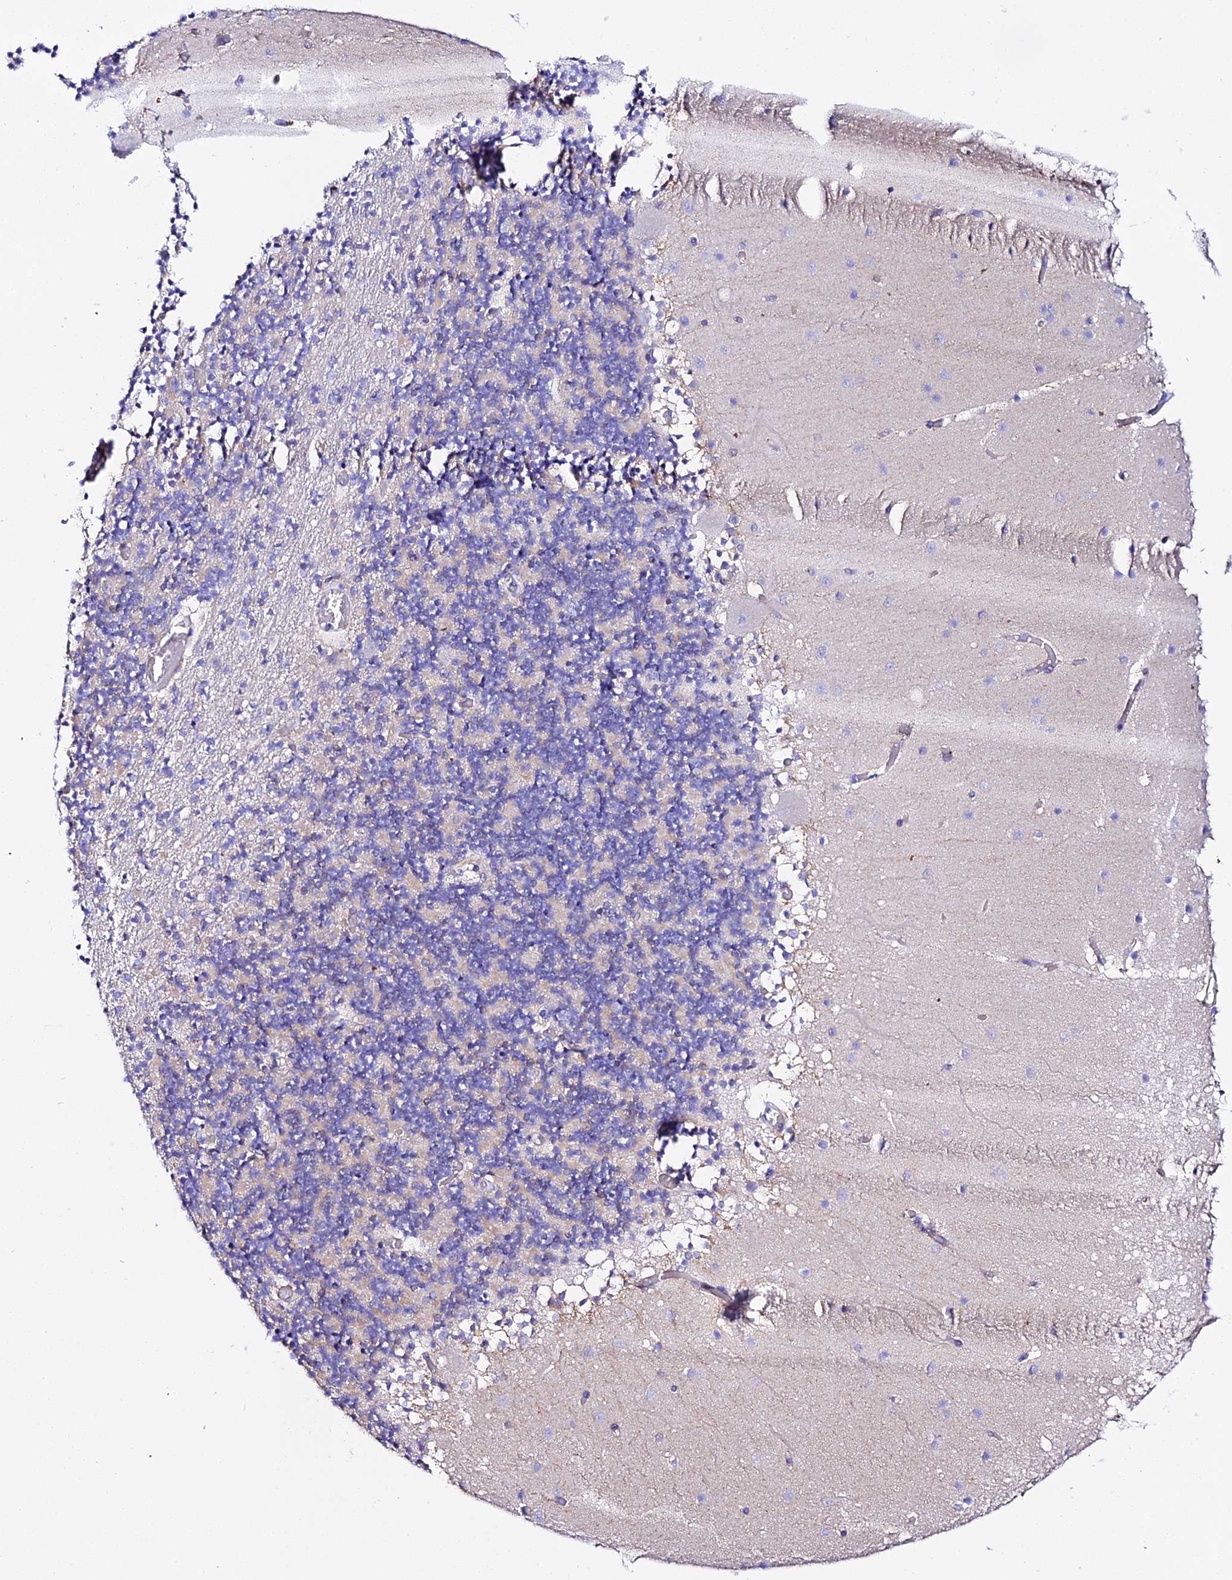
{"staining": {"intensity": "negative", "quantity": "none", "location": "none"}, "tissue": "cerebellum", "cell_type": "Cells in granular layer", "image_type": "normal", "snomed": [{"axis": "morphology", "description": "Normal tissue, NOS"}, {"axis": "topography", "description": "Cerebellum"}], "caption": "Unremarkable cerebellum was stained to show a protein in brown. There is no significant expression in cells in granular layer. (DAB (3,3'-diaminobenzidine) immunohistochemistry visualized using brightfield microscopy, high magnification).", "gene": "CFAP45", "patient": {"sex": "female", "age": 28}}